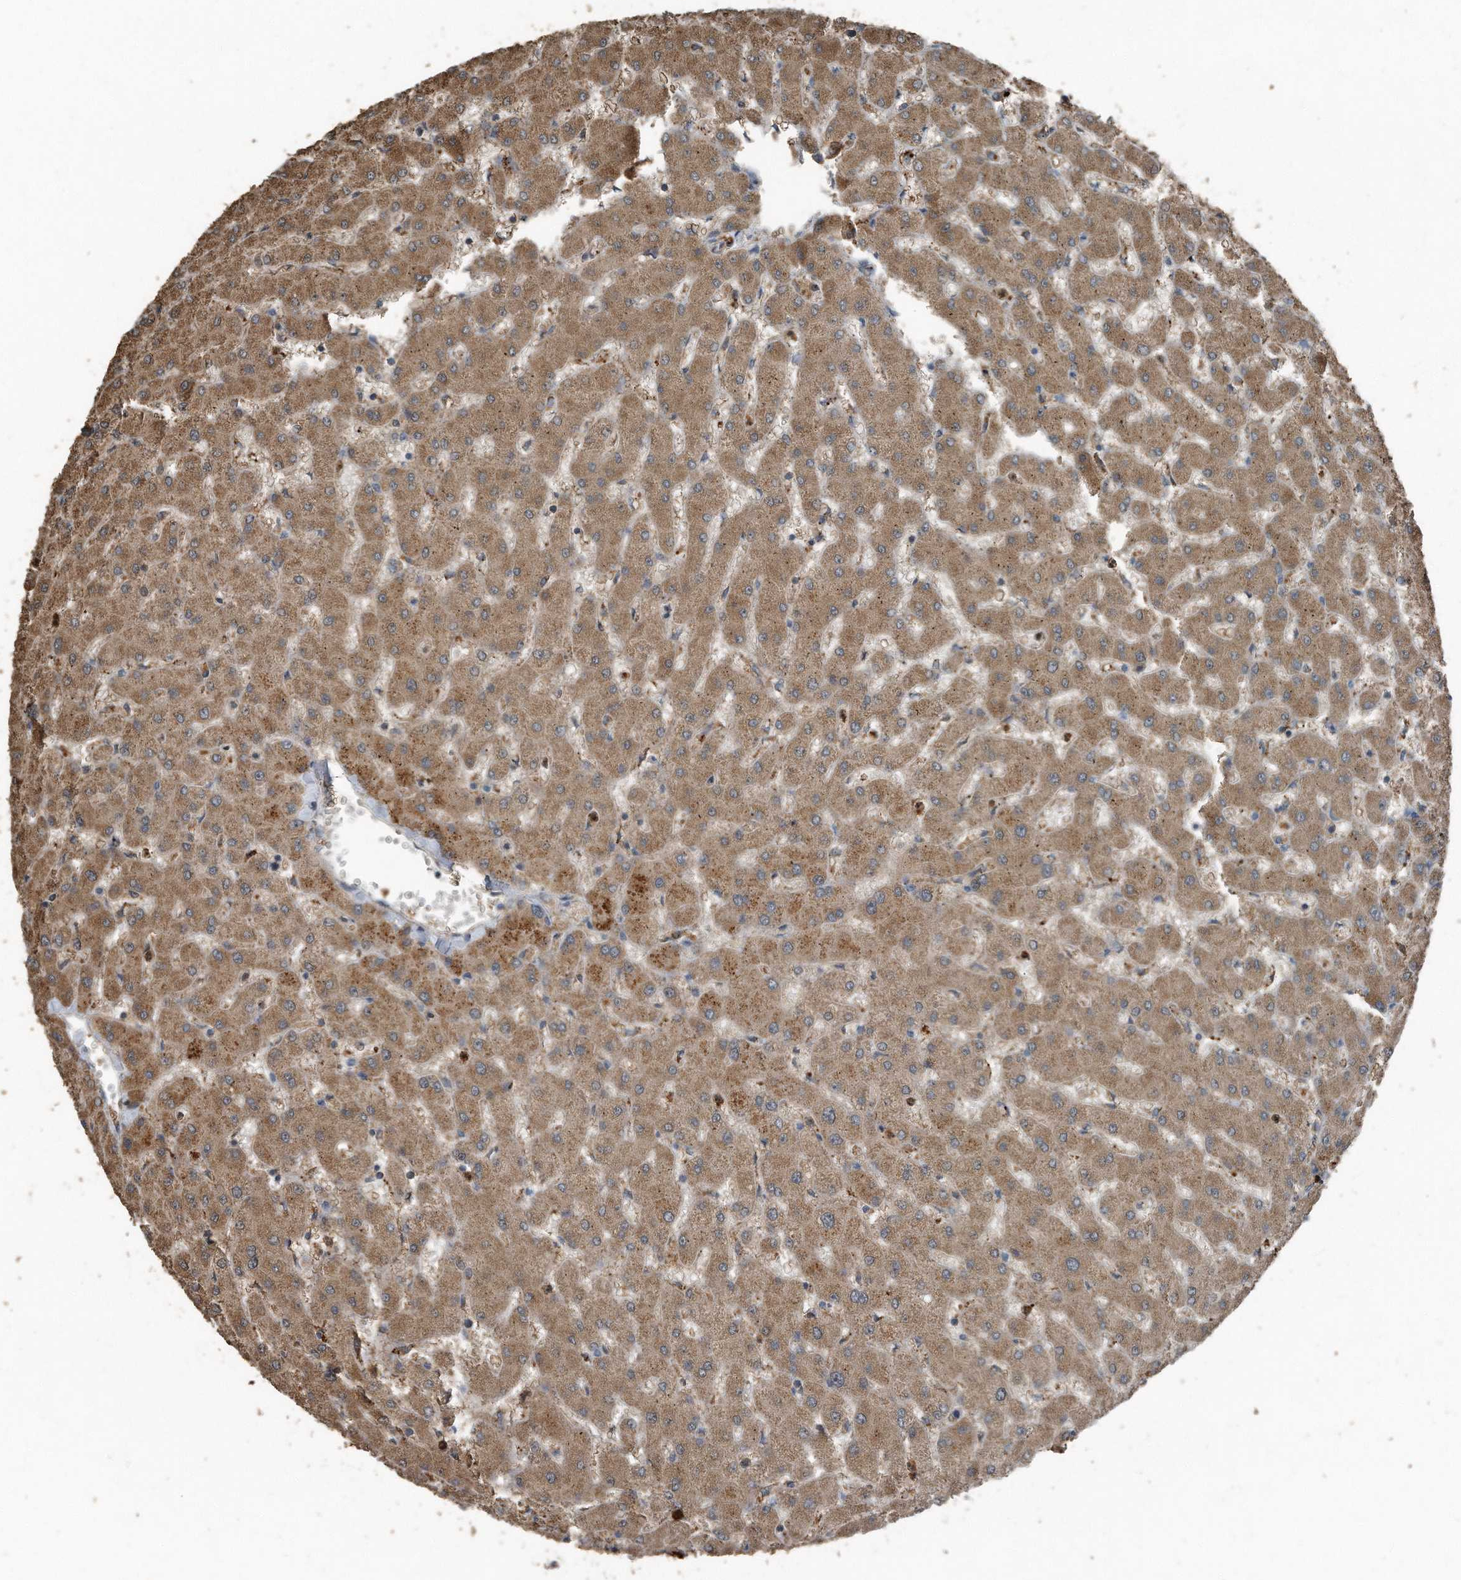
{"staining": {"intensity": "weak", "quantity": ">75%", "location": "cytoplasmic/membranous"}, "tissue": "liver", "cell_type": "Cholangiocytes", "image_type": "normal", "snomed": [{"axis": "morphology", "description": "Normal tissue, NOS"}, {"axis": "topography", "description": "Liver"}], "caption": "About >75% of cholangiocytes in benign human liver reveal weak cytoplasmic/membranous protein positivity as visualized by brown immunohistochemical staining.", "gene": "C9", "patient": {"sex": "female", "age": 63}}